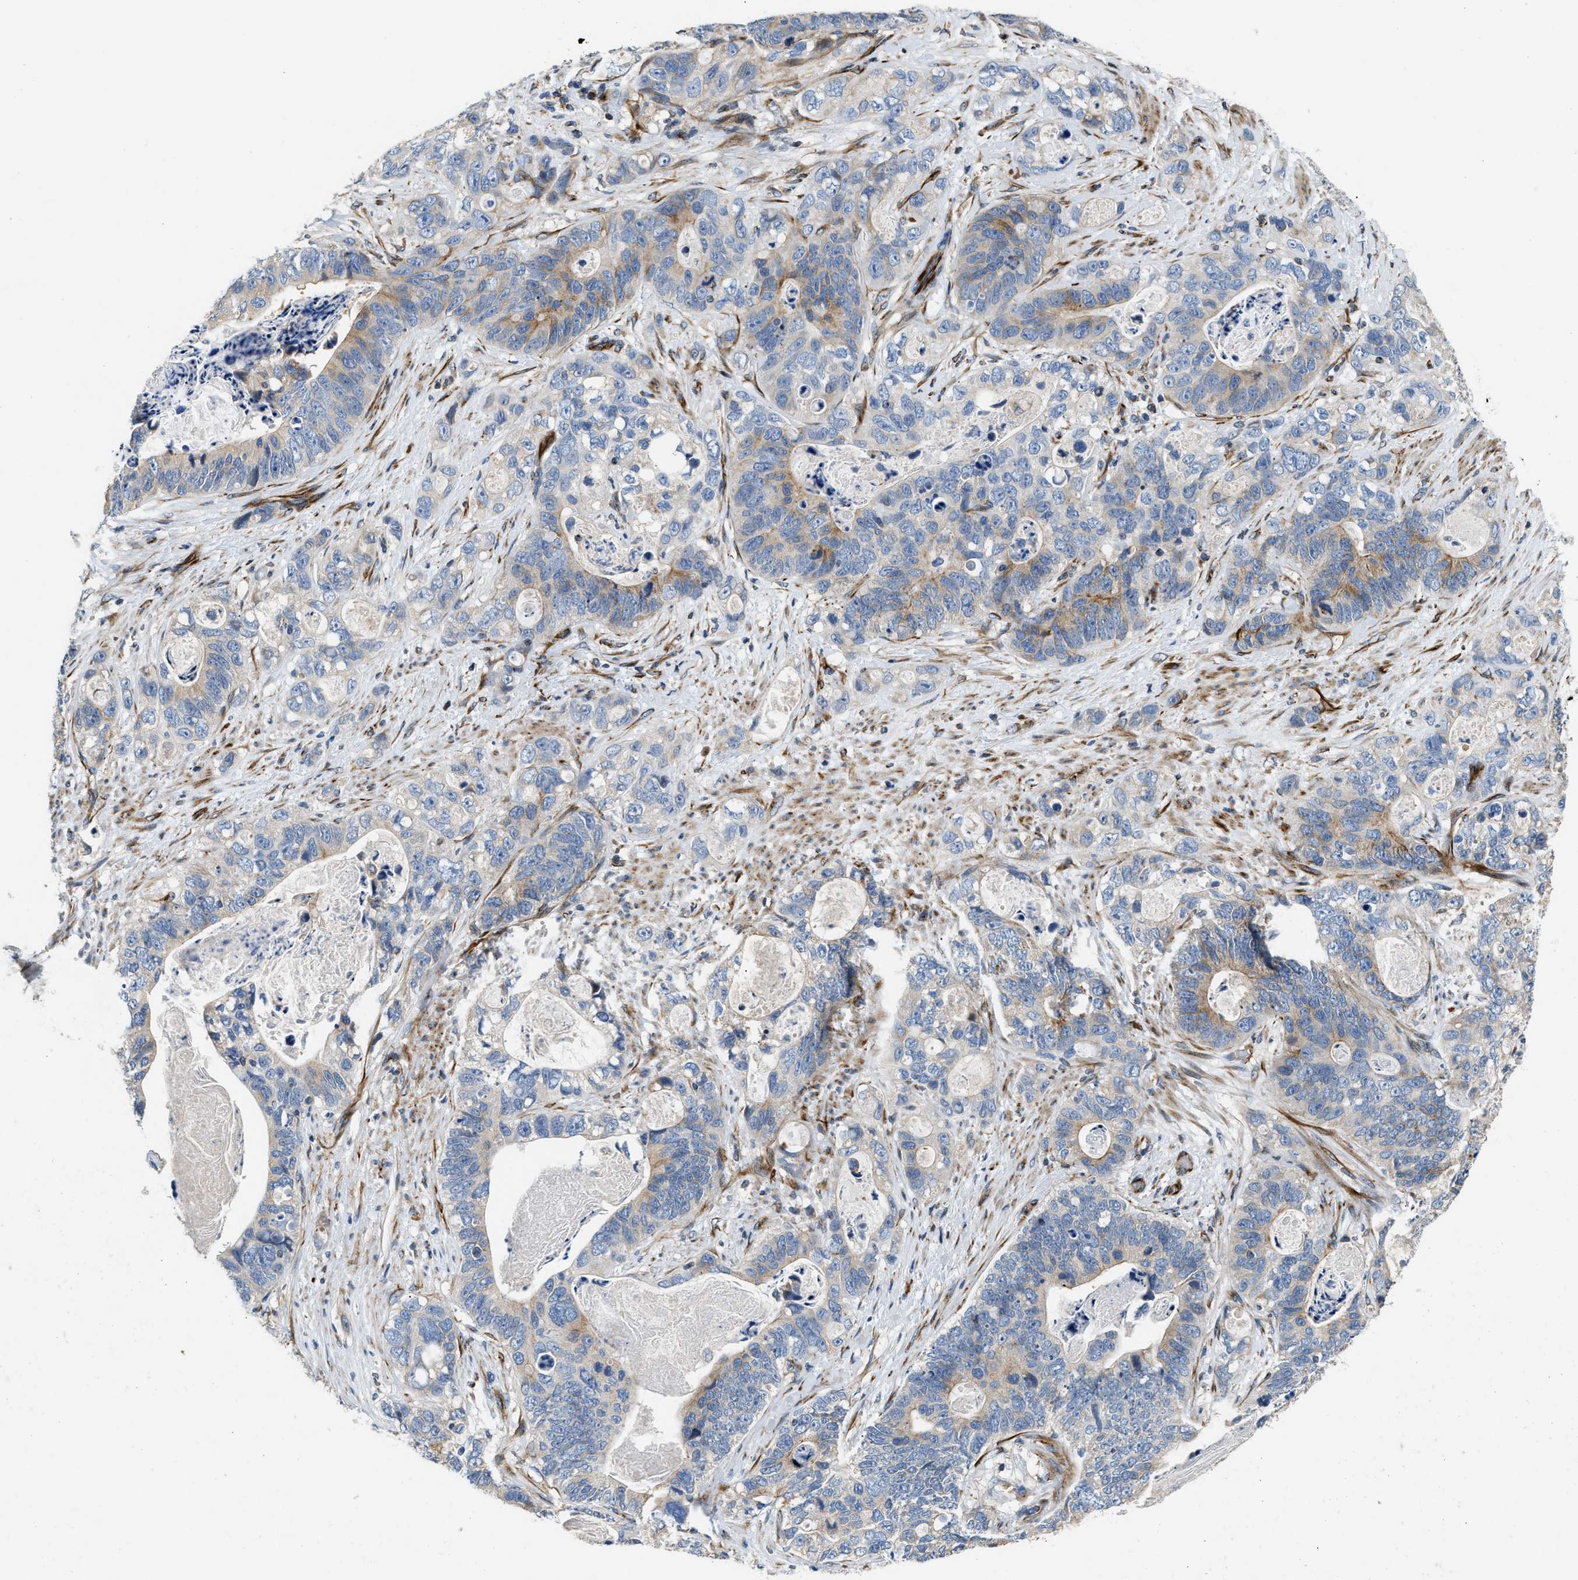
{"staining": {"intensity": "moderate", "quantity": "<25%", "location": "cytoplasmic/membranous"}, "tissue": "stomach cancer", "cell_type": "Tumor cells", "image_type": "cancer", "snomed": [{"axis": "morphology", "description": "Normal tissue, NOS"}, {"axis": "morphology", "description": "Adenocarcinoma, NOS"}, {"axis": "topography", "description": "Stomach"}], "caption": "Protein staining of stomach cancer (adenocarcinoma) tissue reveals moderate cytoplasmic/membranous expression in approximately <25% of tumor cells.", "gene": "IL17RC", "patient": {"sex": "female", "age": 89}}